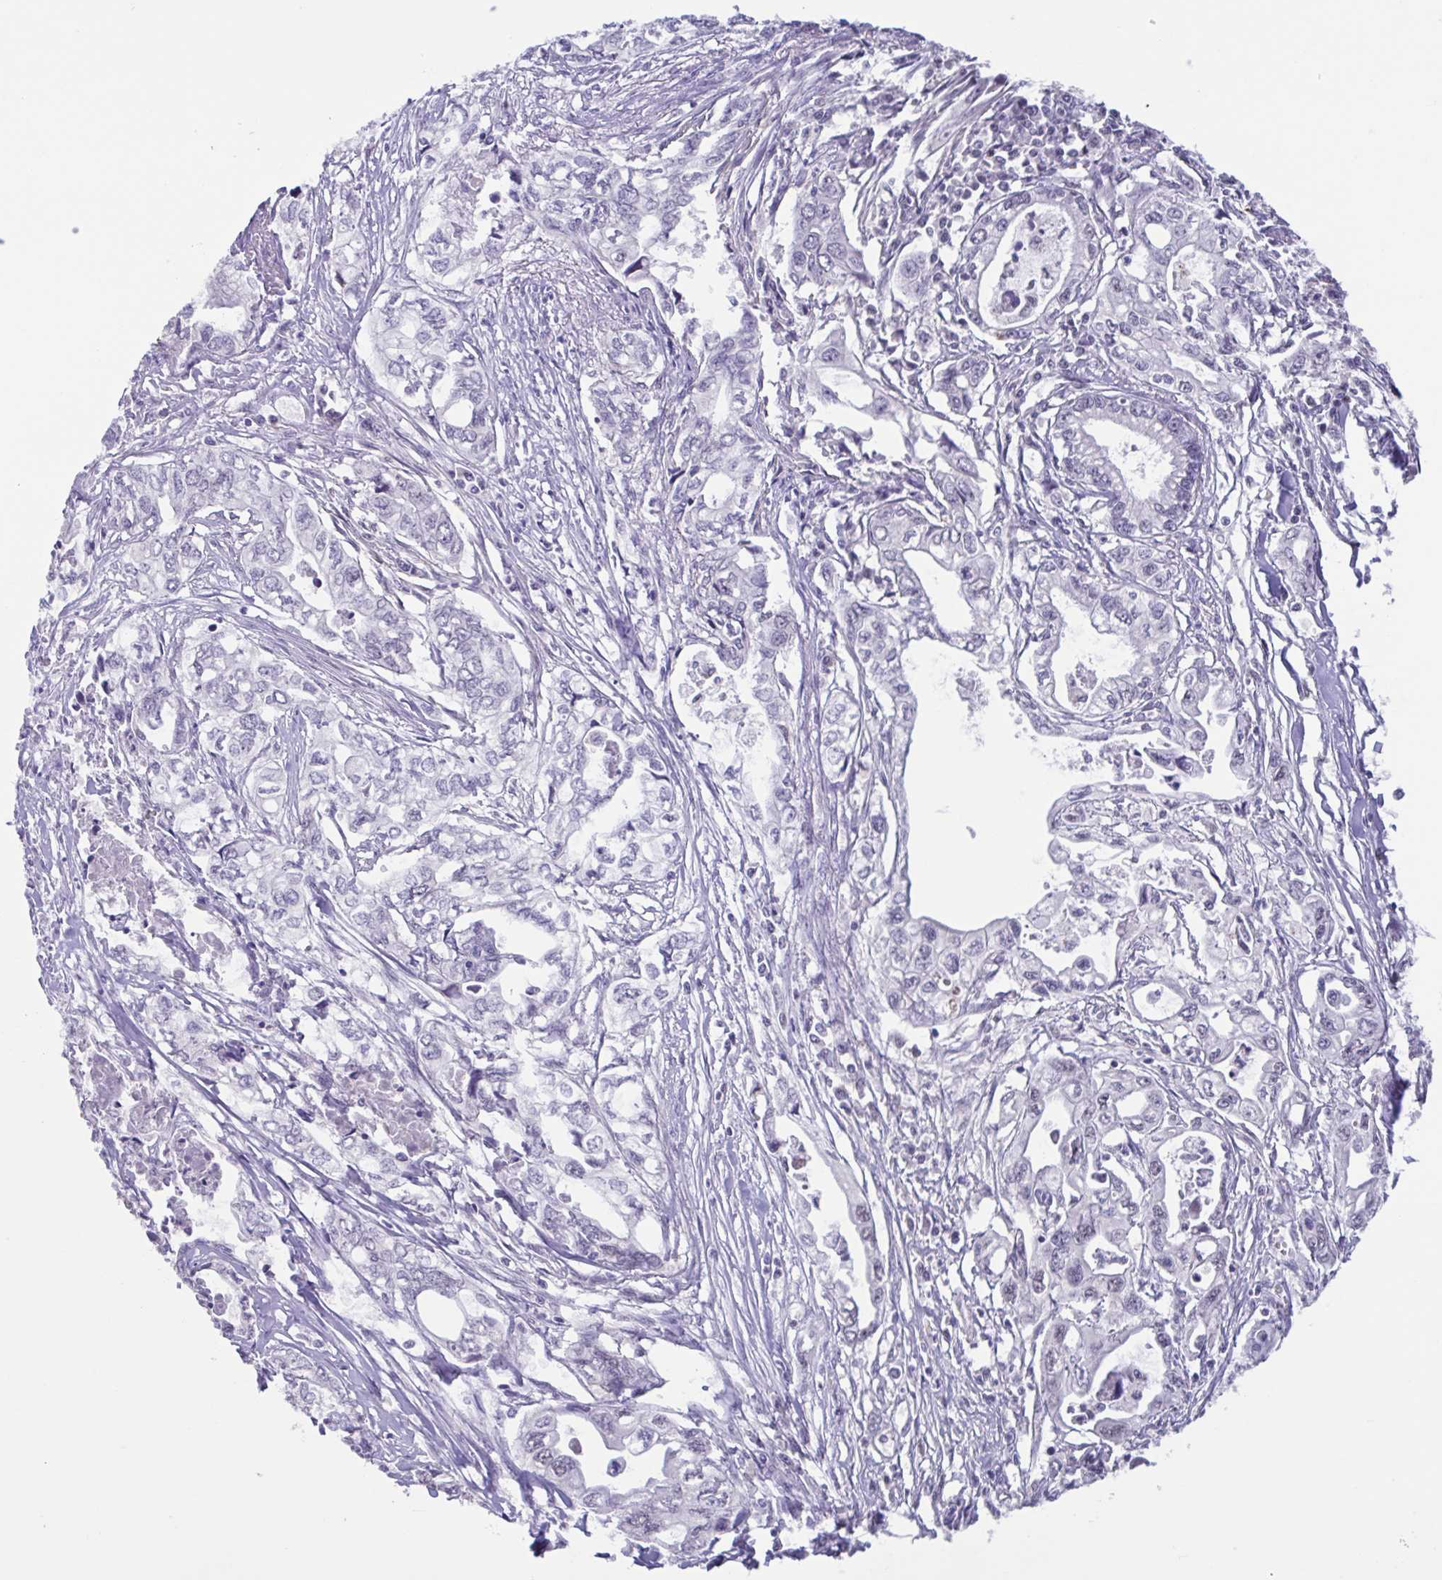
{"staining": {"intensity": "negative", "quantity": "none", "location": "none"}, "tissue": "pancreatic cancer", "cell_type": "Tumor cells", "image_type": "cancer", "snomed": [{"axis": "morphology", "description": "Adenocarcinoma, NOS"}, {"axis": "topography", "description": "Pancreas"}], "caption": "The micrograph displays no staining of tumor cells in pancreatic cancer (adenocarcinoma).", "gene": "ACTRT3", "patient": {"sex": "male", "age": 68}}